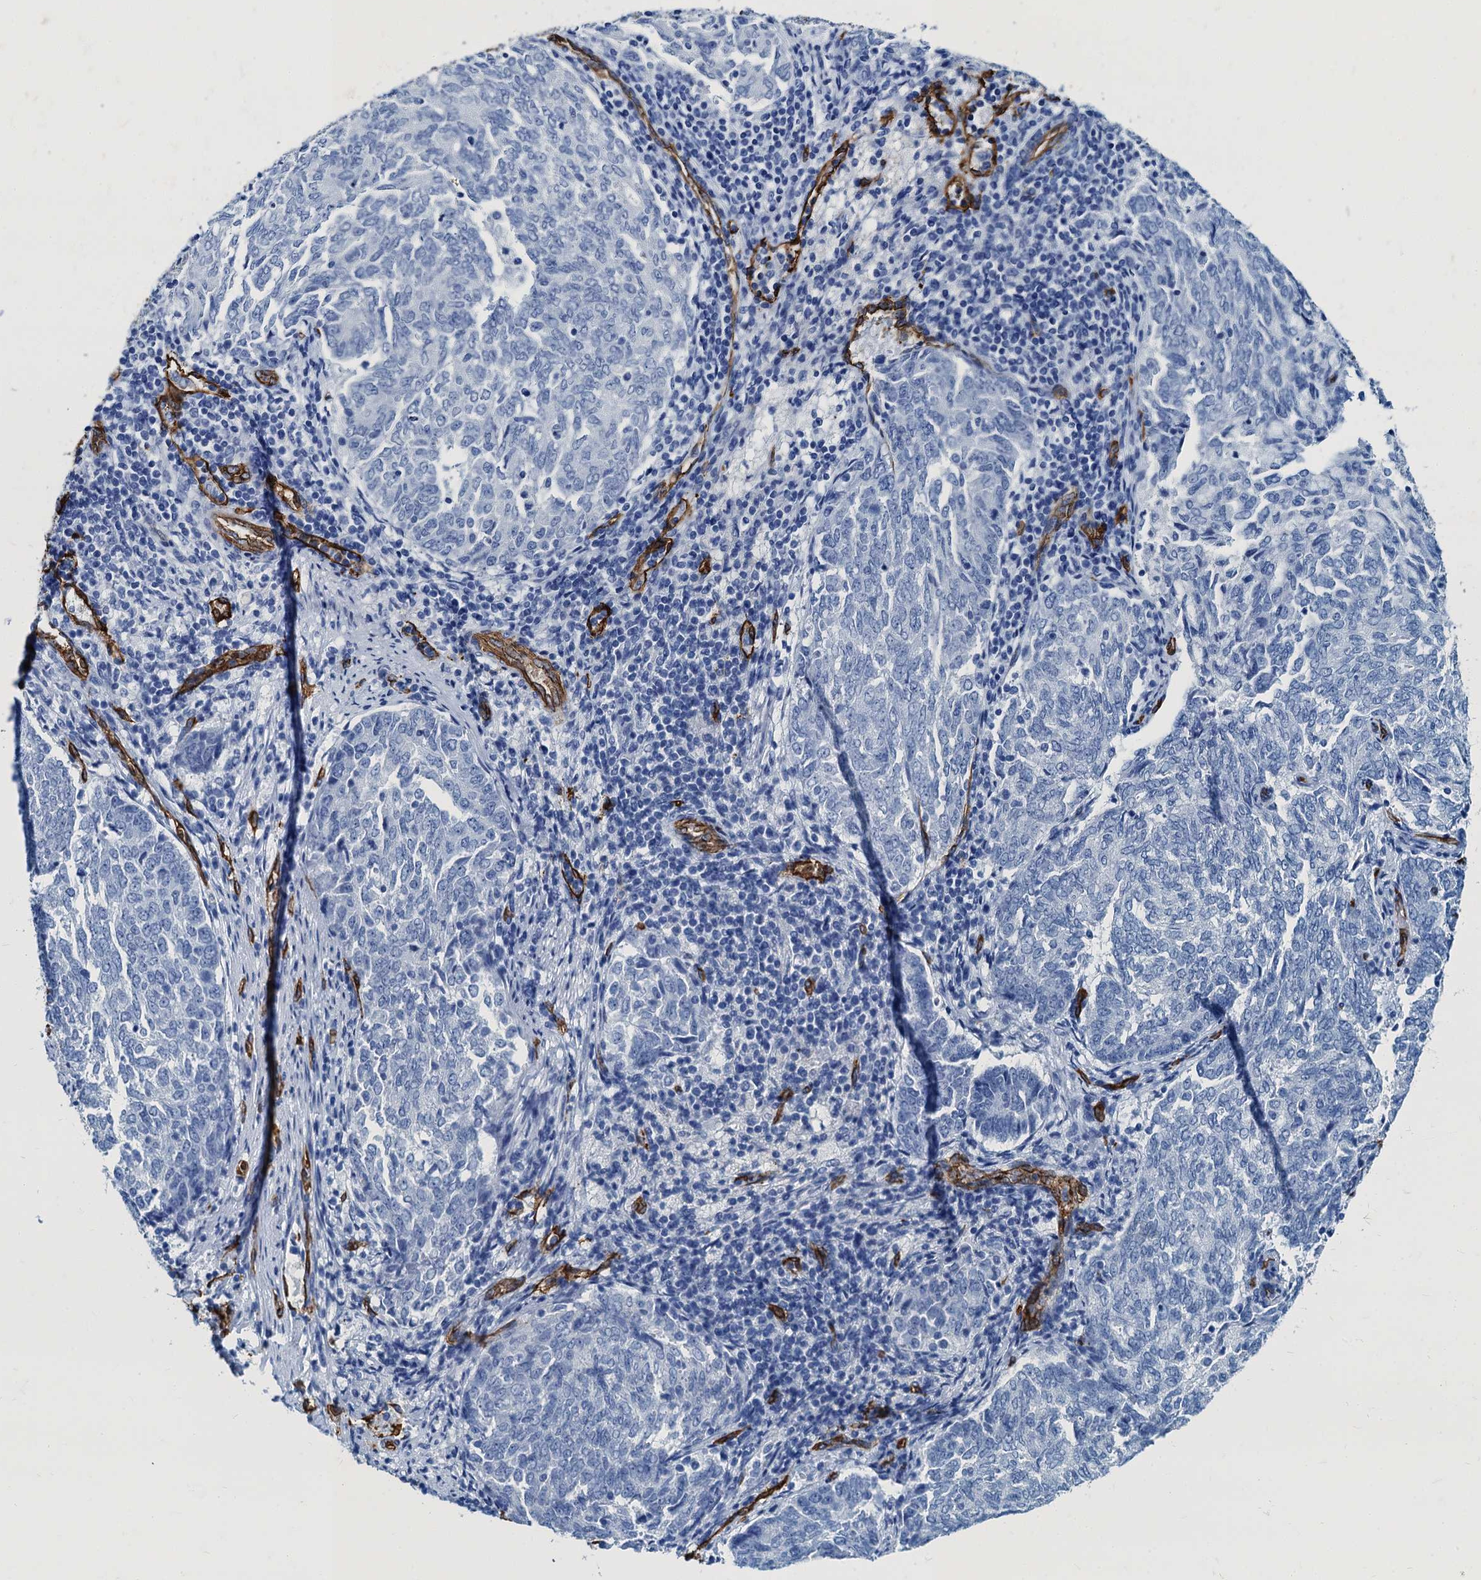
{"staining": {"intensity": "negative", "quantity": "none", "location": "none"}, "tissue": "endometrial cancer", "cell_type": "Tumor cells", "image_type": "cancer", "snomed": [{"axis": "morphology", "description": "Adenocarcinoma, NOS"}, {"axis": "topography", "description": "Endometrium"}], "caption": "Tumor cells show no significant protein staining in endometrial cancer (adenocarcinoma). (DAB (3,3'-diaminobenzidine) immunohistochemistry (IHC) visualized using brightfield microscopy, high magnification).", "gene": "CAVIN2", "patient": {"sex": "female", "age": 80}}